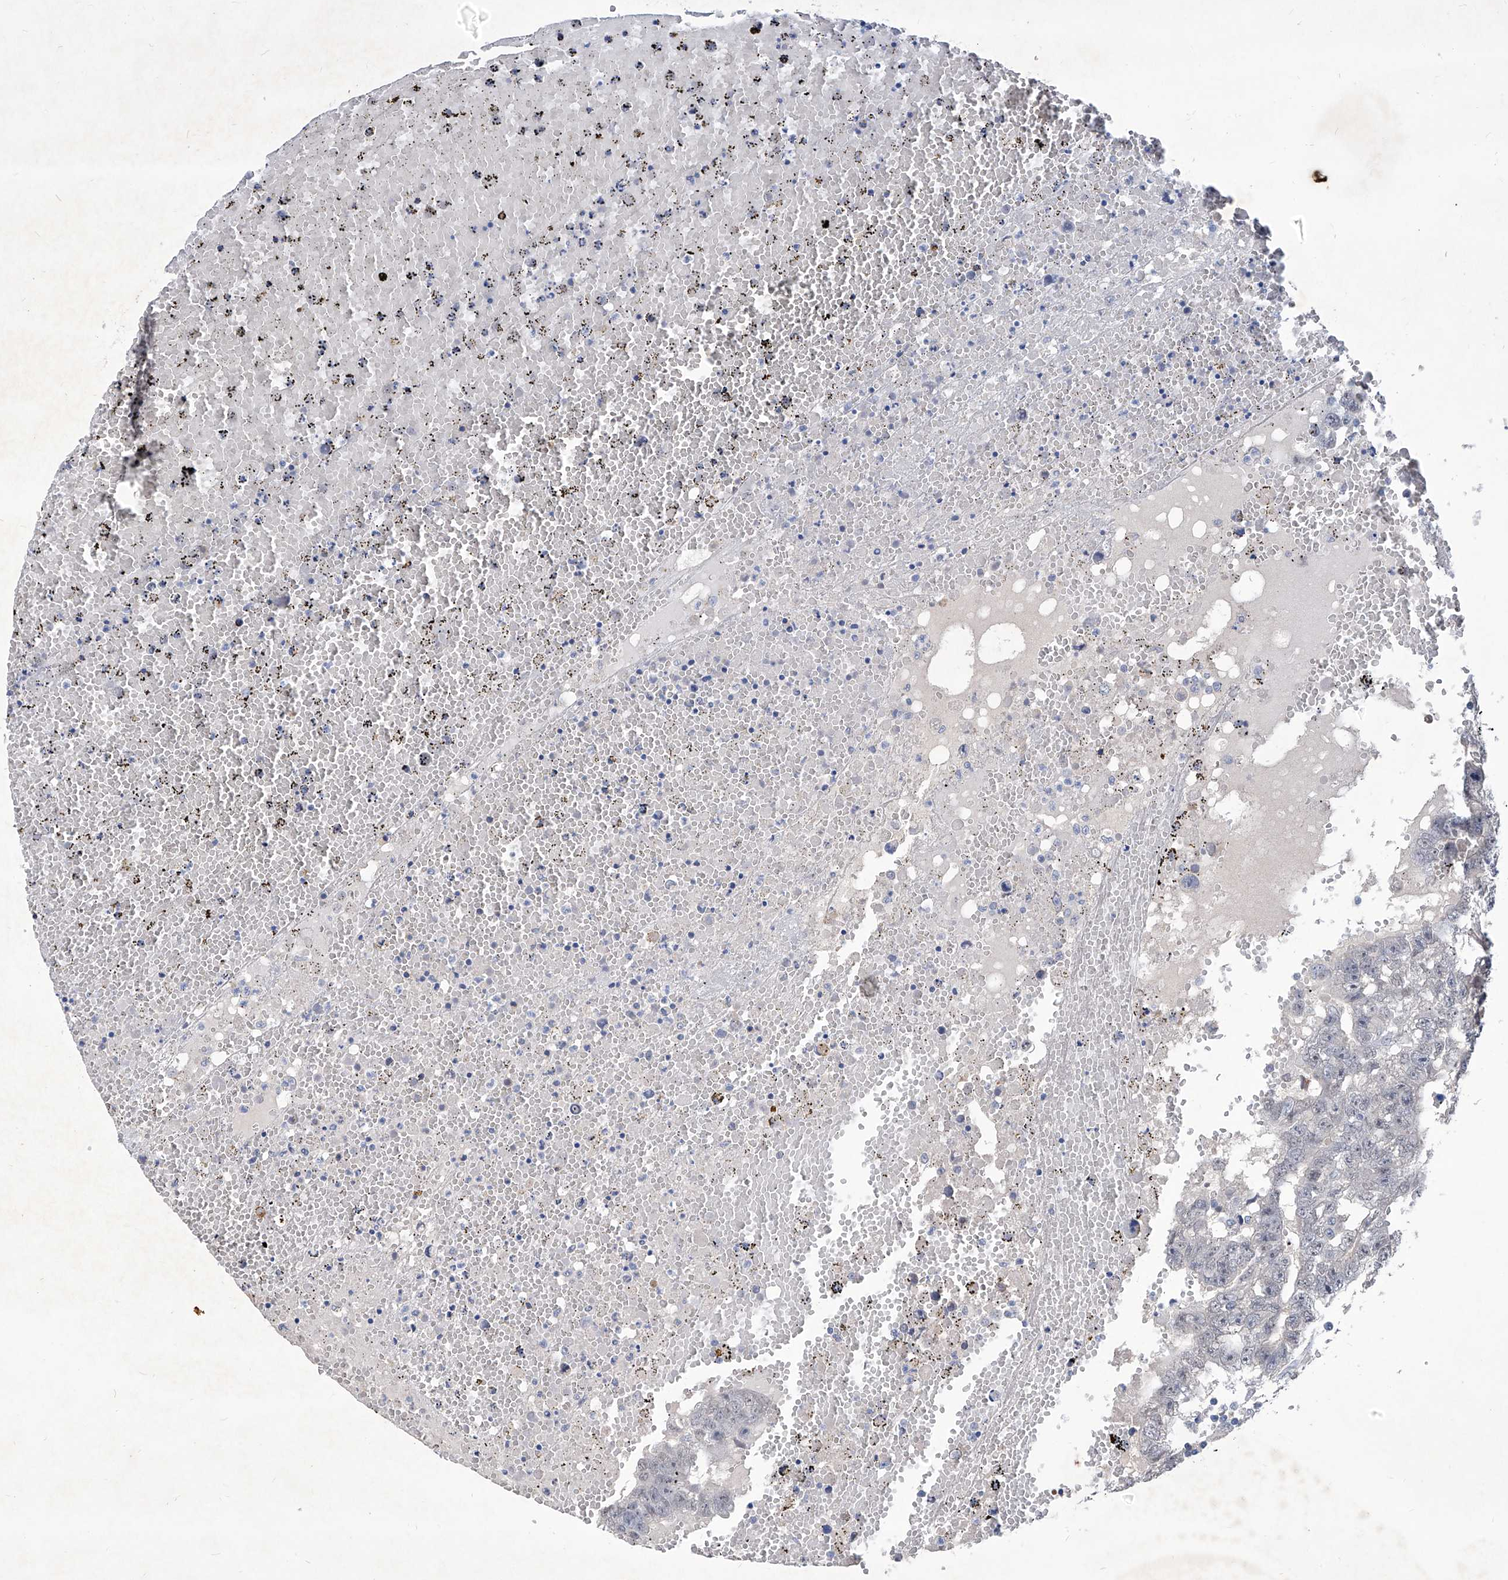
{"staining": {"intensity": "negative", "quantity": "none", "location": "none"}, "tissue": "testis cancer", "cell_type": "Tumor cells", "image_type": "cancer", "snomed": [{"axis": "morphology", "description": "Carcinoma, Embryonal, NOS"}, {"axis": "topography", "description": "Testis"}], "caption": "There is no significant staining in tumor cells of testis embryonal carcinoma.", "gene": "KLHL17", "patient": {"sex": "male", "age": 25}}